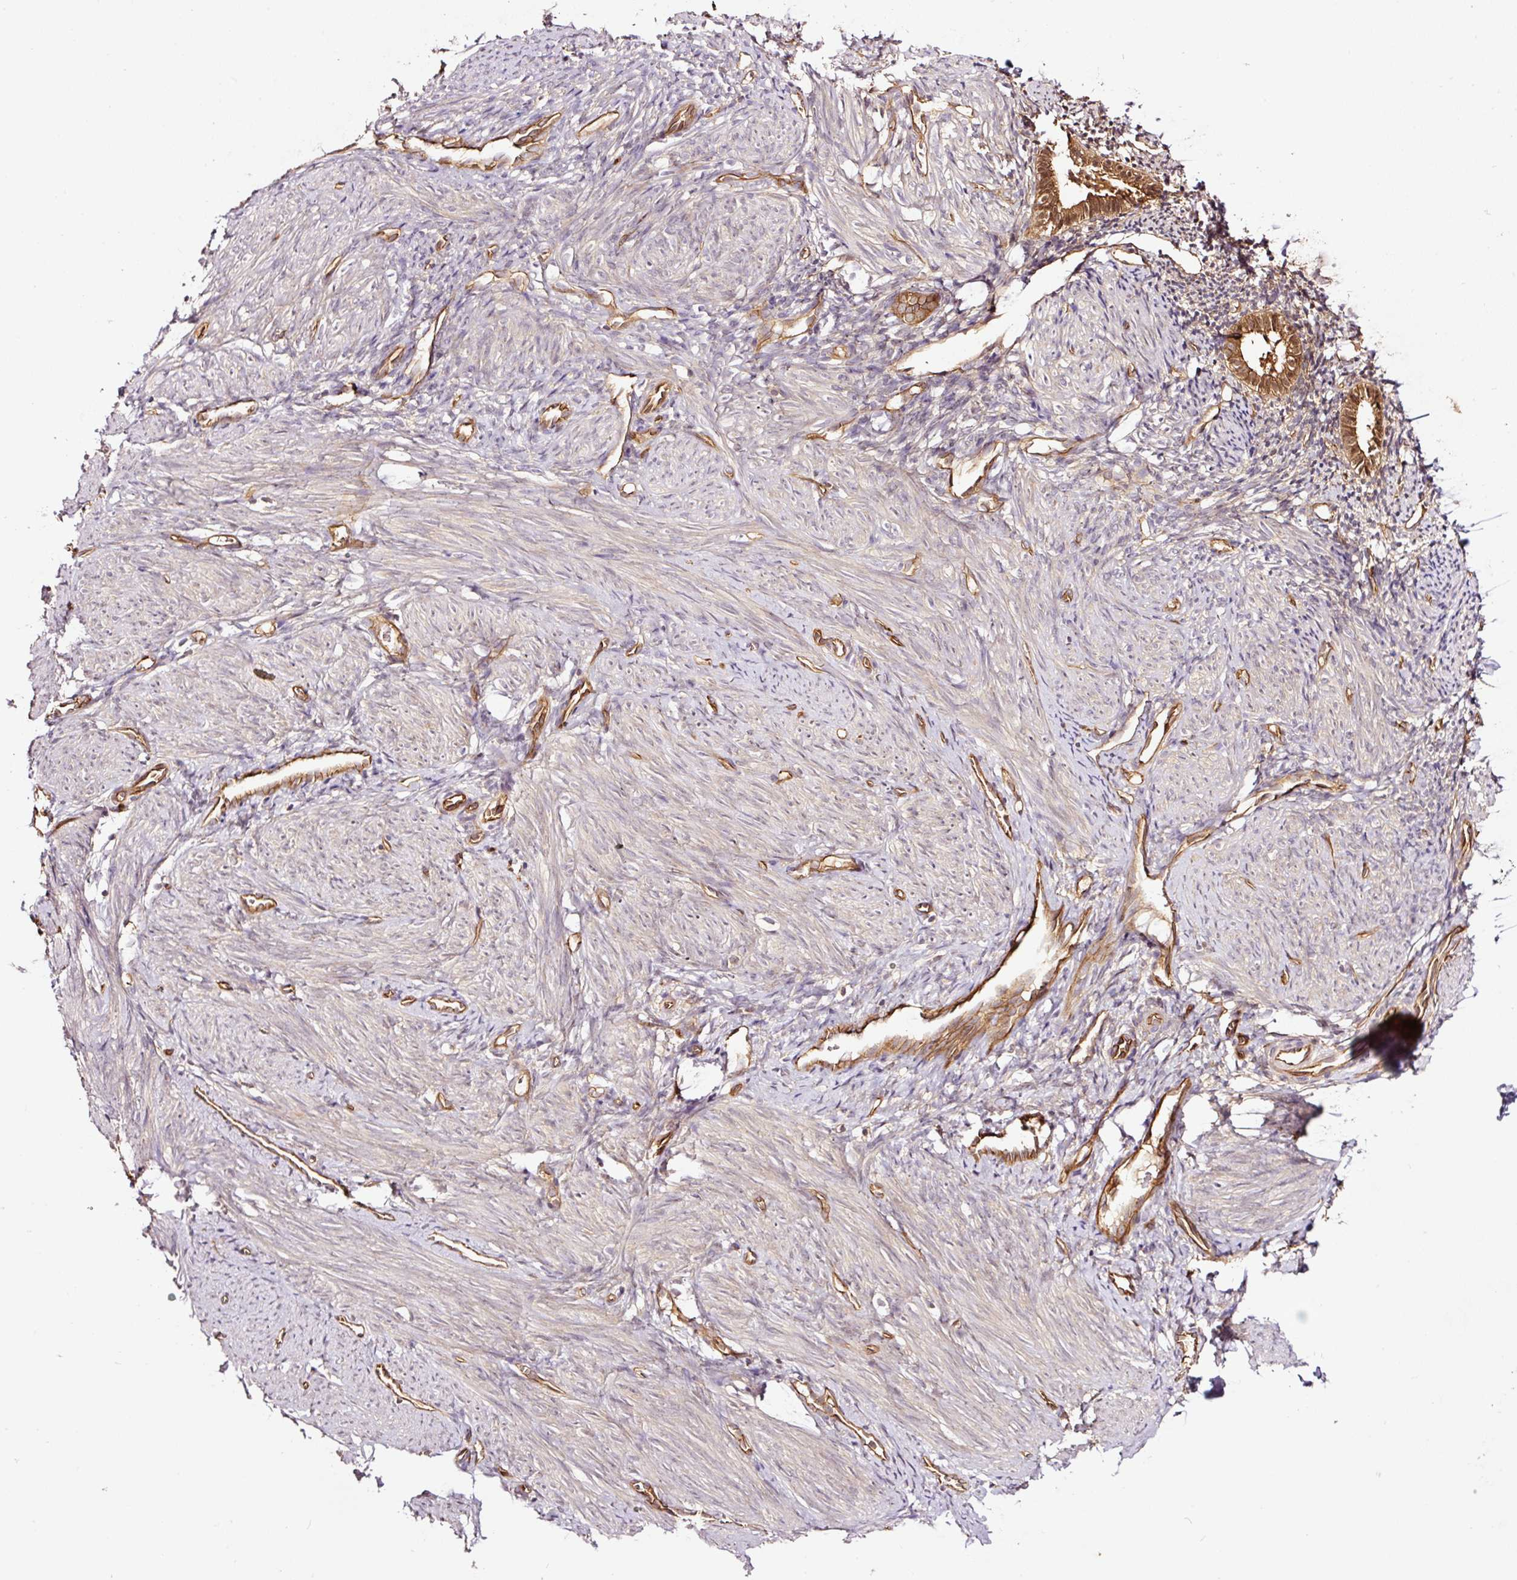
{"staining": {"intensity": "moderate", "quantity": "25%-75%", "location": "cytoplasmic/membranous,nuclear"}, "tissue": "endometrium", "cell_type": "Cells in endometrial stroma", "image_type": "normal", "snomed": [{"axis": "morphology", "description": "Normal tissue, NOS"}, {"axis": "topography", "description": "Endometrium"}], "caption": "Immunohistochemical staining of benign endometrium demonstrates 25%-75% levels of moderate cytoplasmic/membranous,nuclear protein positivity in approximately 25%-75% of cells in endometrial stroma. The staining was performed using DAB (3,3'-diaminobenzidine), with brown indicating positive protein expression. Nuclei are stained blue with hematoxylin.", "gene": "METAP1", "patient": {"sex": "female", "age": 39}}